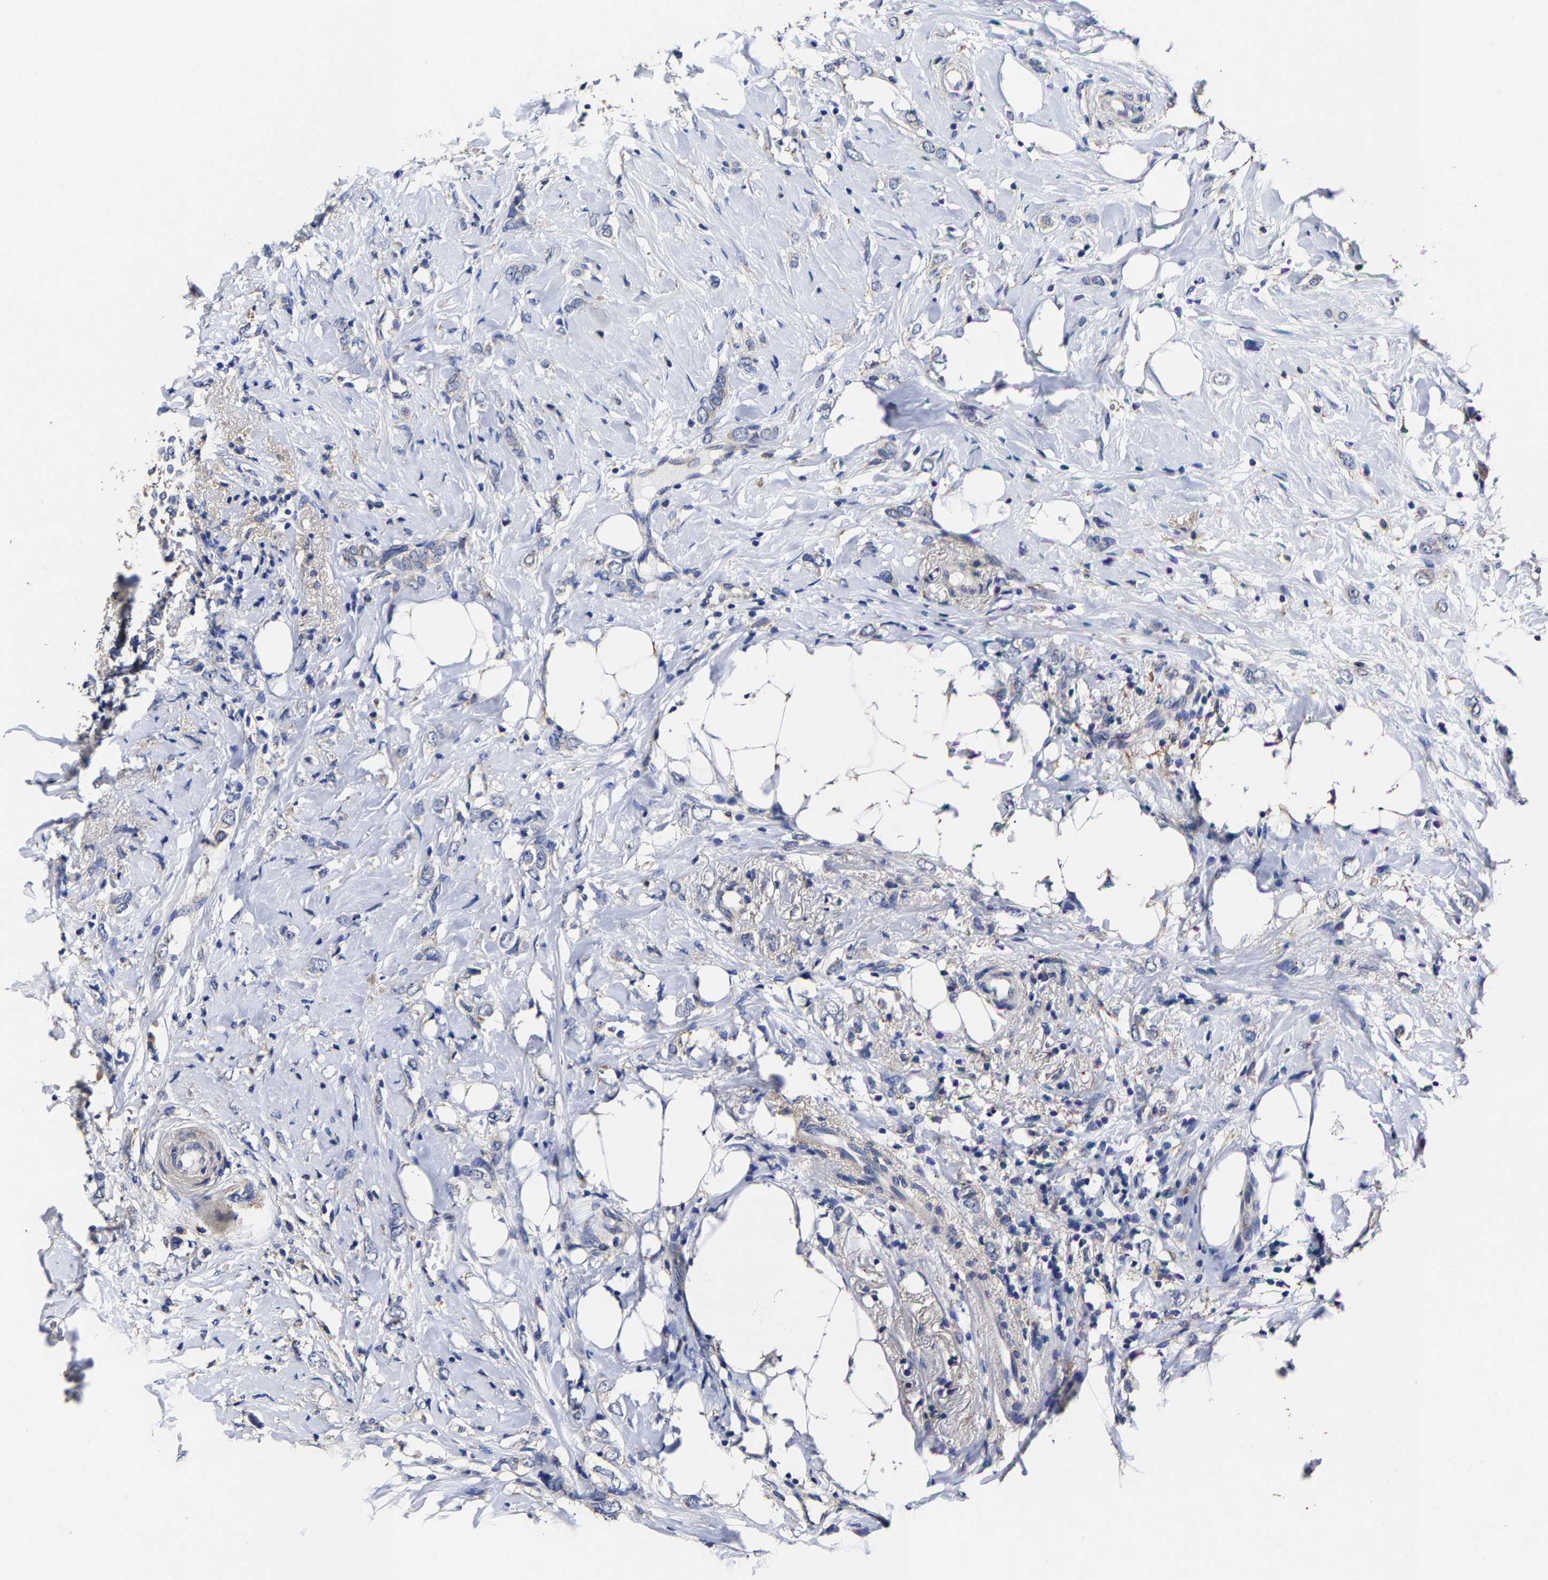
{"staining": {"intensity": "negative", "quantity": "none", "location": "none"}, "tissue": "breast cancer", "cell_type": "Tumor cells", "image_type": "cancer", "snomed": [{"axis": "morphology", "description": "Normal tissue, NOS"}, {"axis": "morphology", "description": "Lobular carcinoma"}, {"axis": "topography", "description": "Breast"}], "caption": "IHC photomicrograph of breast cancer (lobular carcinoma) stained for a protein (brown), which exhibits no expression in tumor cells. (Immunohistochemistry (ihc), brightfield microscopy, high magnification).", "gene": "AASS", "patient": {"sex": "female", "age": 47}}